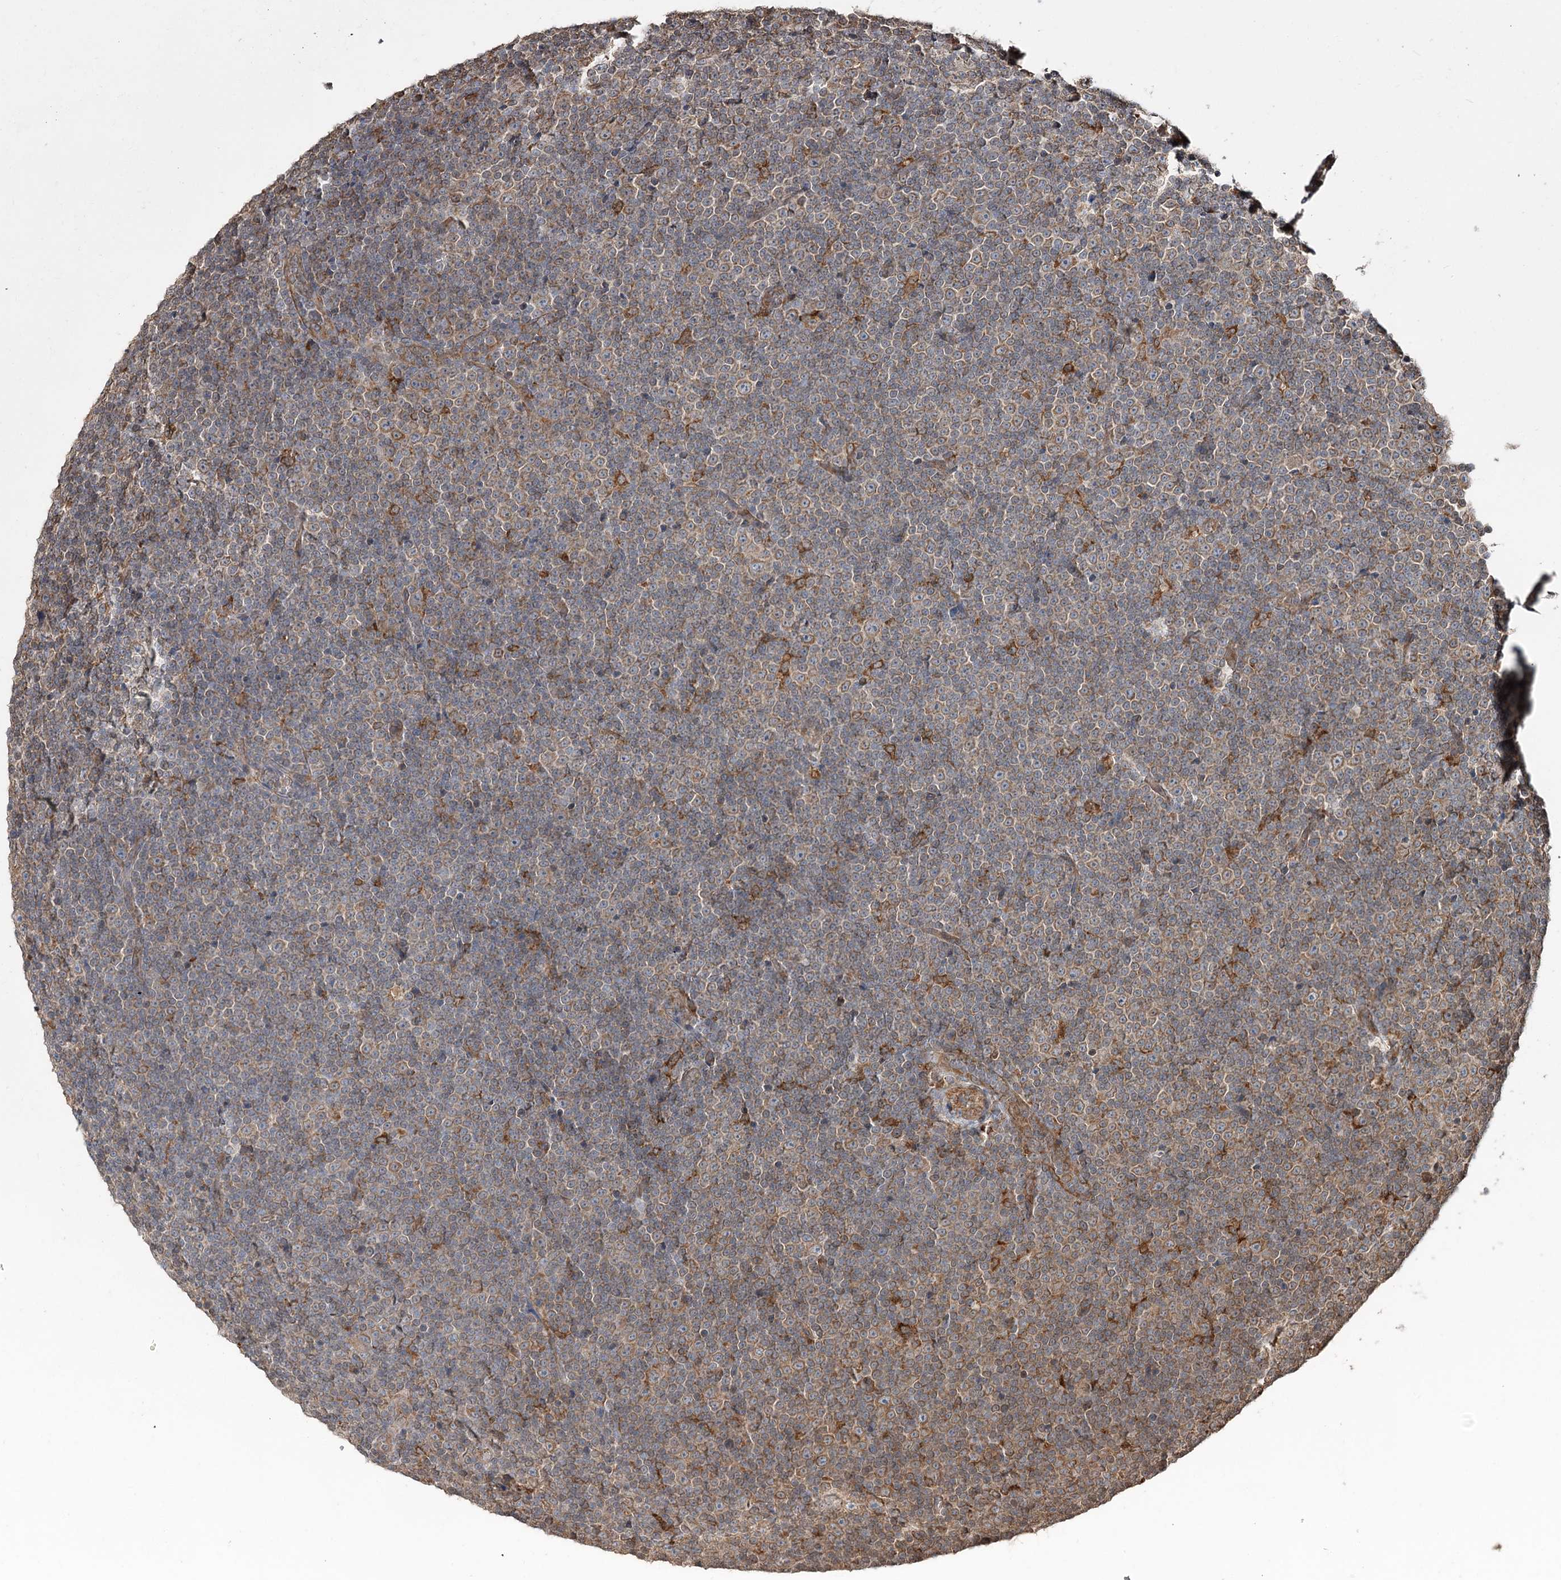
{"staining": {"intensity": "weak", "quantity": "25%-75%", "location": "cytoplasmic/membranous"}, "tissue": "lymphoma", "cell_type": "Tumor cells", "image_type": "cancer", "snomed": [{"axis": "morphology", "description": "Malignant lymphoma, non-Hodgkin's type, Low grade"}, {"axis": "topography", "description": "Lymph node"}], "caption": "Immunohistochemistry (IHC) (DAB) staining of low-grade malignant lymphoma, non-Hodgkin's type reveals weak cytoplasmic/membranous protein expression in approximately 25%-75% of tumor cells.", "gene": "DNAJB14", "patient": {"sex": "female", "age": 67}}